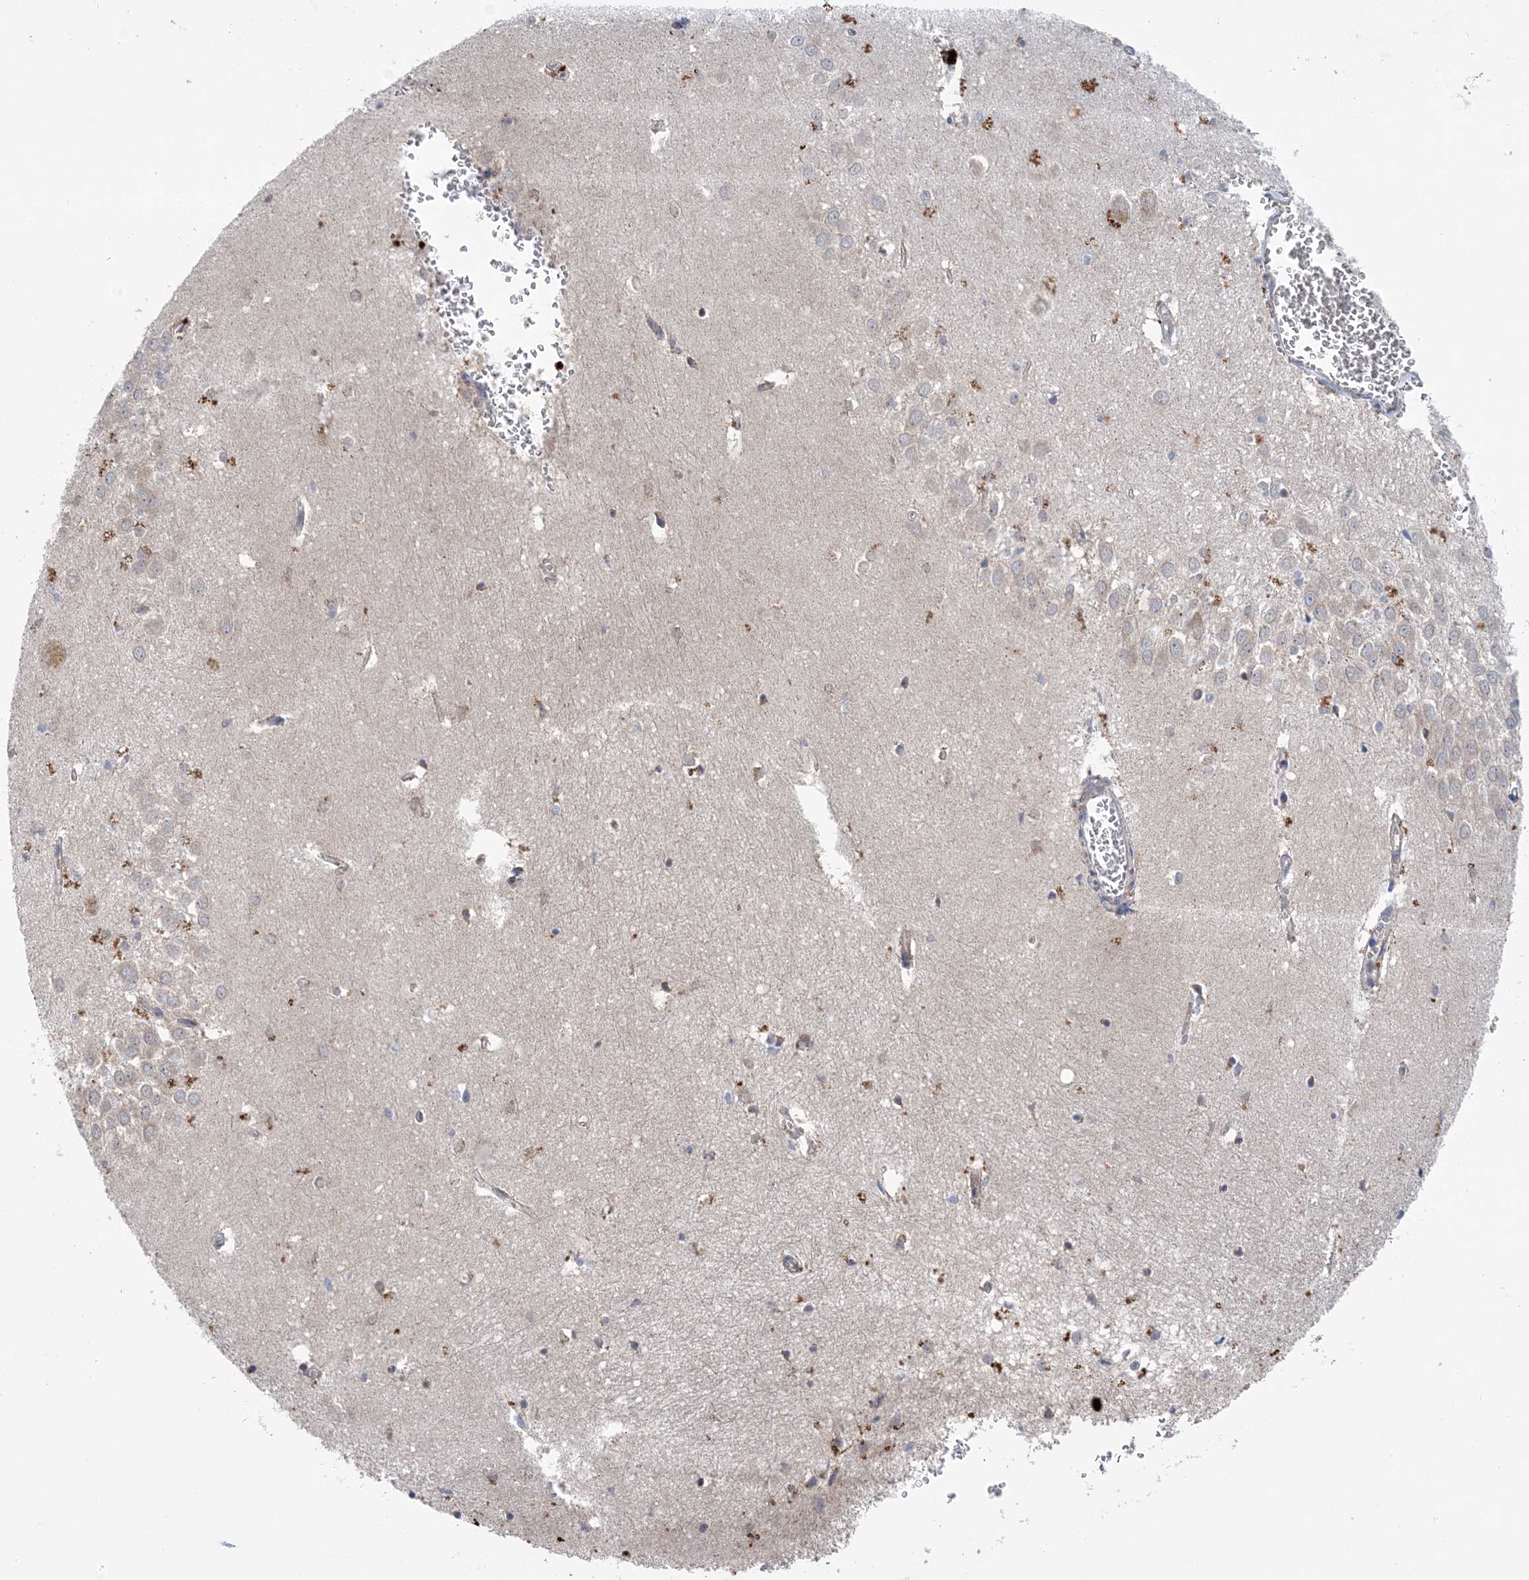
{"staining": {"intensity": "weak", "quantity": "<25%", "location": "cytoplasmic/membranous"}, "tissue": "hippocampus", "cell_type": "Glial cells", "image_type": "normal", "snomed": [{"axis": "morphology", "description": "Normal tissue, NOS"}, {"axis": "topography", "description": "Hippocampus"}], "caption": "Immunohistochemistry micrograph of normal hippocampus stained for a protein (brown), which demonstrates no expression in glial cells.", "gene": "COPE", "patient": {"sex": "female", "age": 64}}